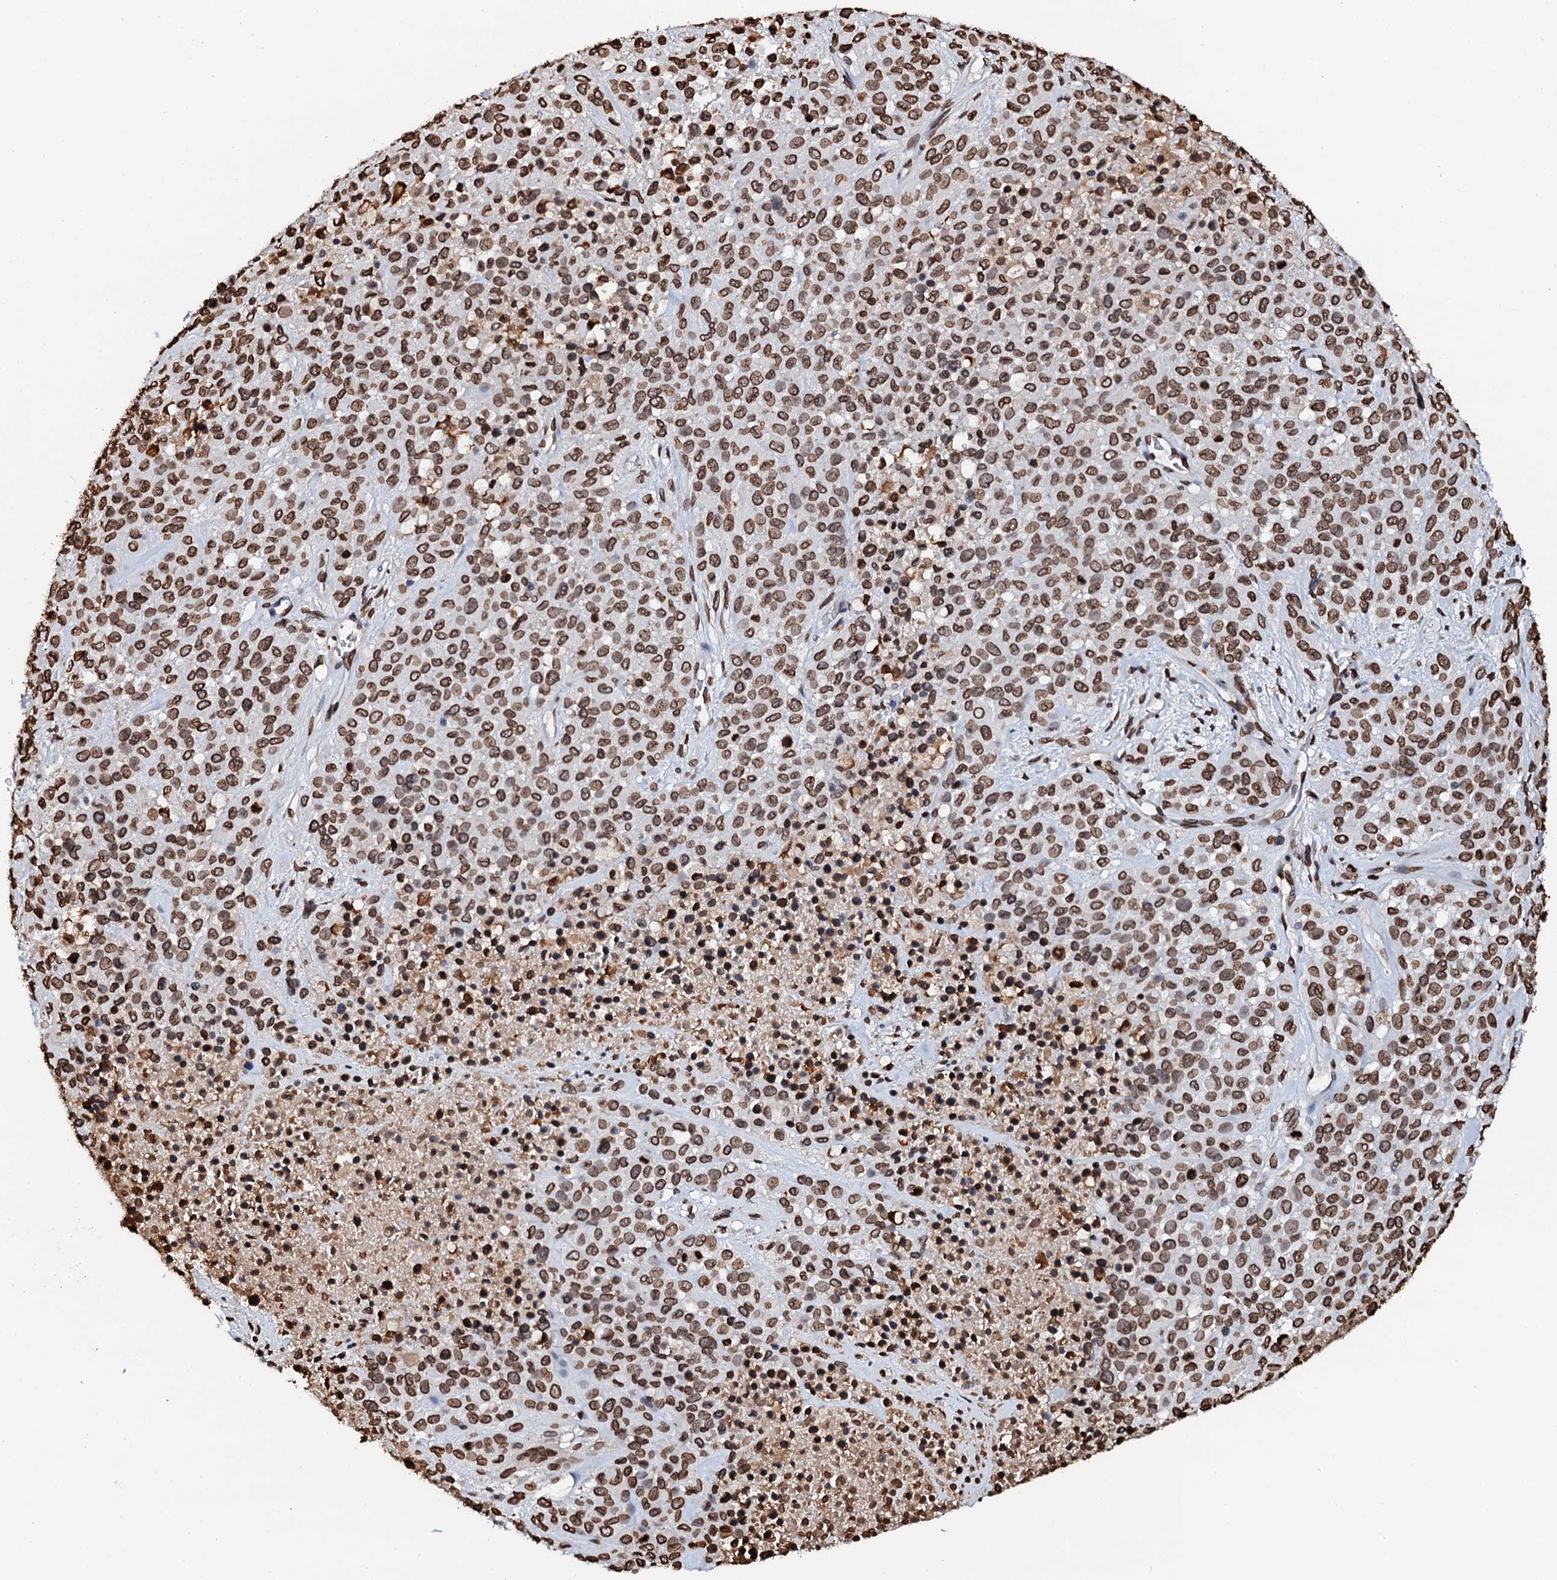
{"staining": {"intensity": "moderate", "quantity": ">75%", "location": "nuclear"}, "tissue": "melanoma", "cell_type": "Tumor cells", "image_type": "cancer", "snomed": [{"axis": "morphology", "description": "Malignant melanoma, Metastatic site"}, {"axis": "topography", "description": "Skin"}], "caption": "This is an image of immunohistochemistry staining of malignant melanoma (metastatic site), which shows moderate expression in the nuclear of tumor cells.", "gene": "KATNAL2", "patient": {"sex": "female", "age": 81}}